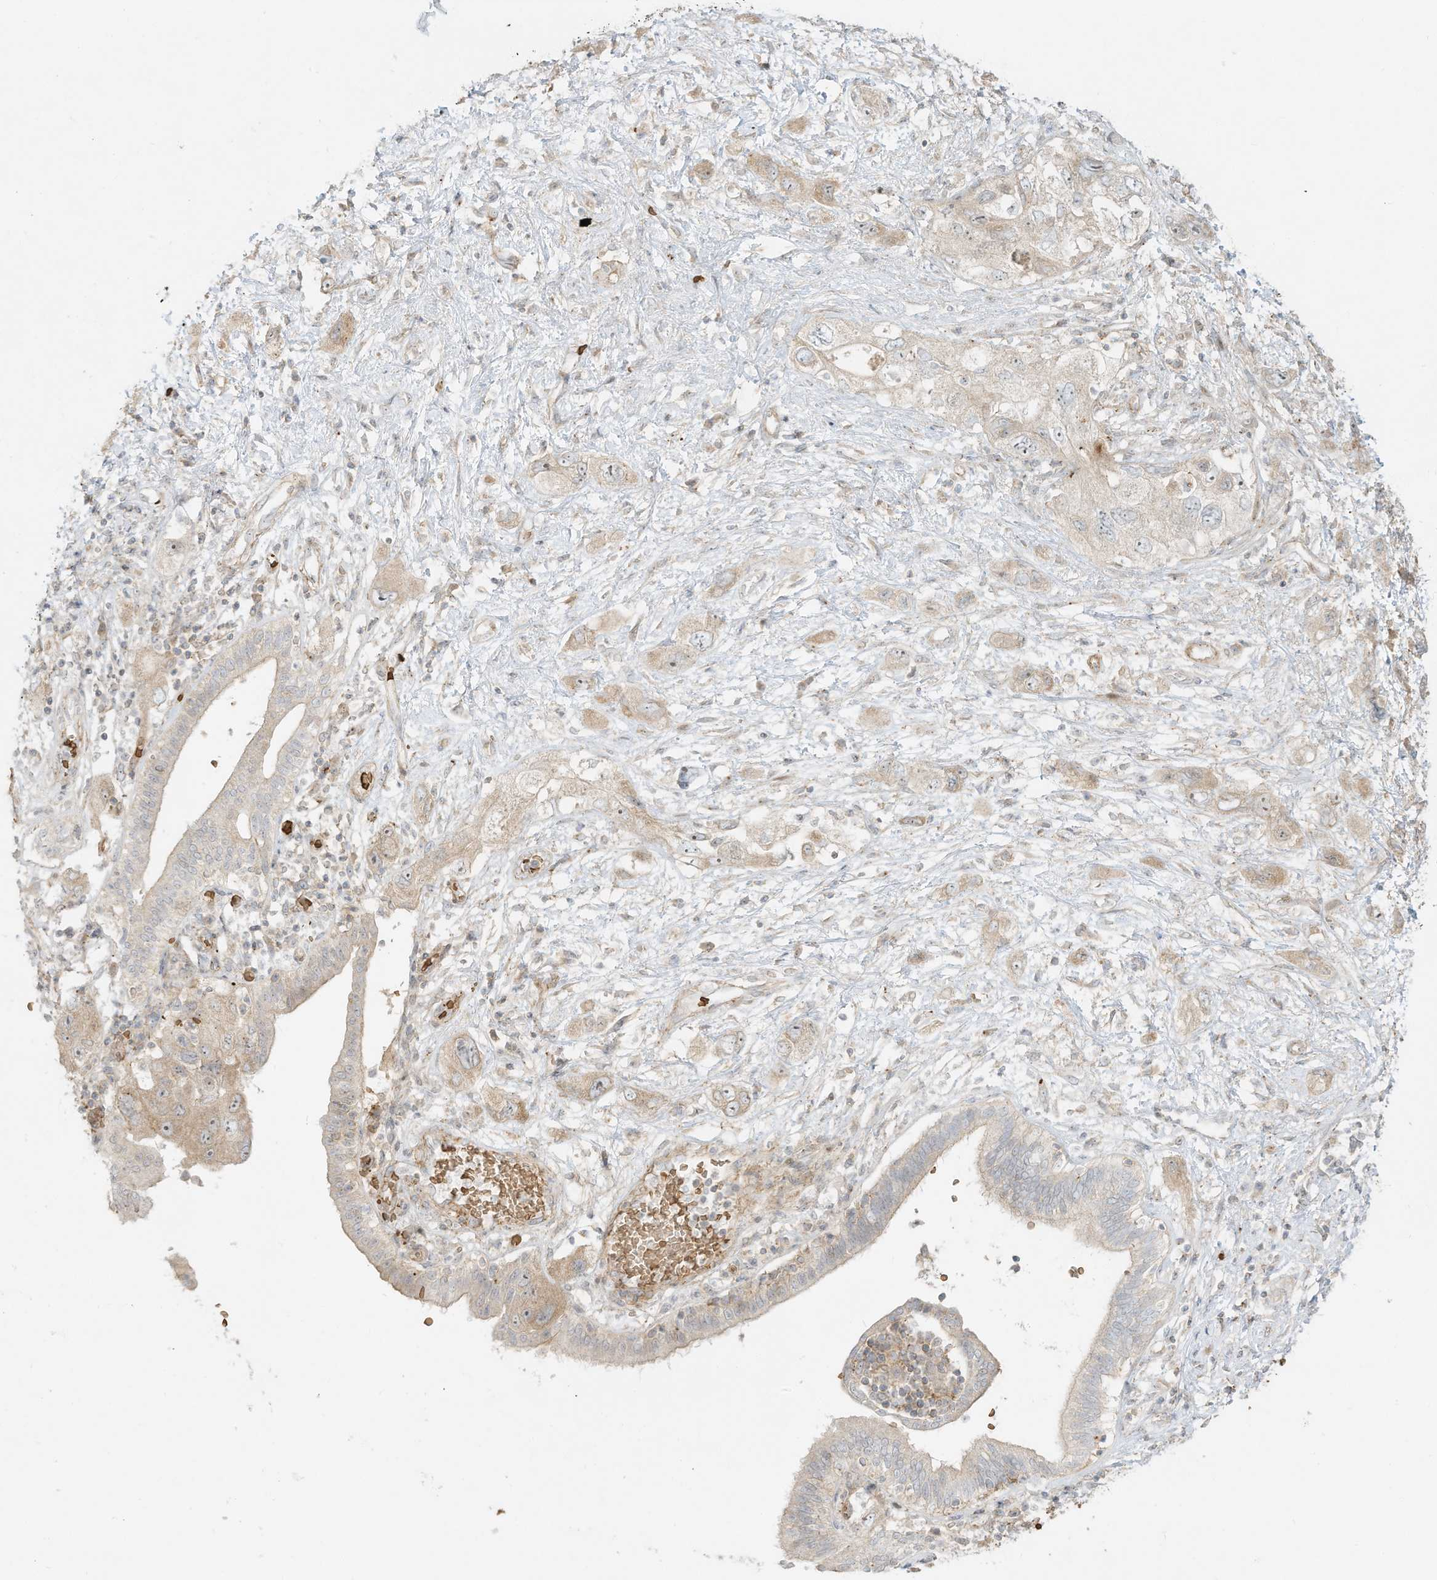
{"staining": {"intensity": "weak", "quantity": "25%-75%", "location": "cytoplasmic/membranous"}, "tissue": "pancreatic cancer", "cell_type": "Tumor cells", "image_type": "cancer", "snomed": [{"axis": "morphology", "description": "Adenocarcinoma, NOS"}, {"axis": "topography", "description": "Pancreas"}], "caption": "A brown stain shows weak cytoplasmic/membranous expression of a protein in human pancreatic cancer tumor cells. (IHC, brightfield microscopy, high magnification).", "gene": "OFD1", "patient": {"sex": "female", "age": 73}}